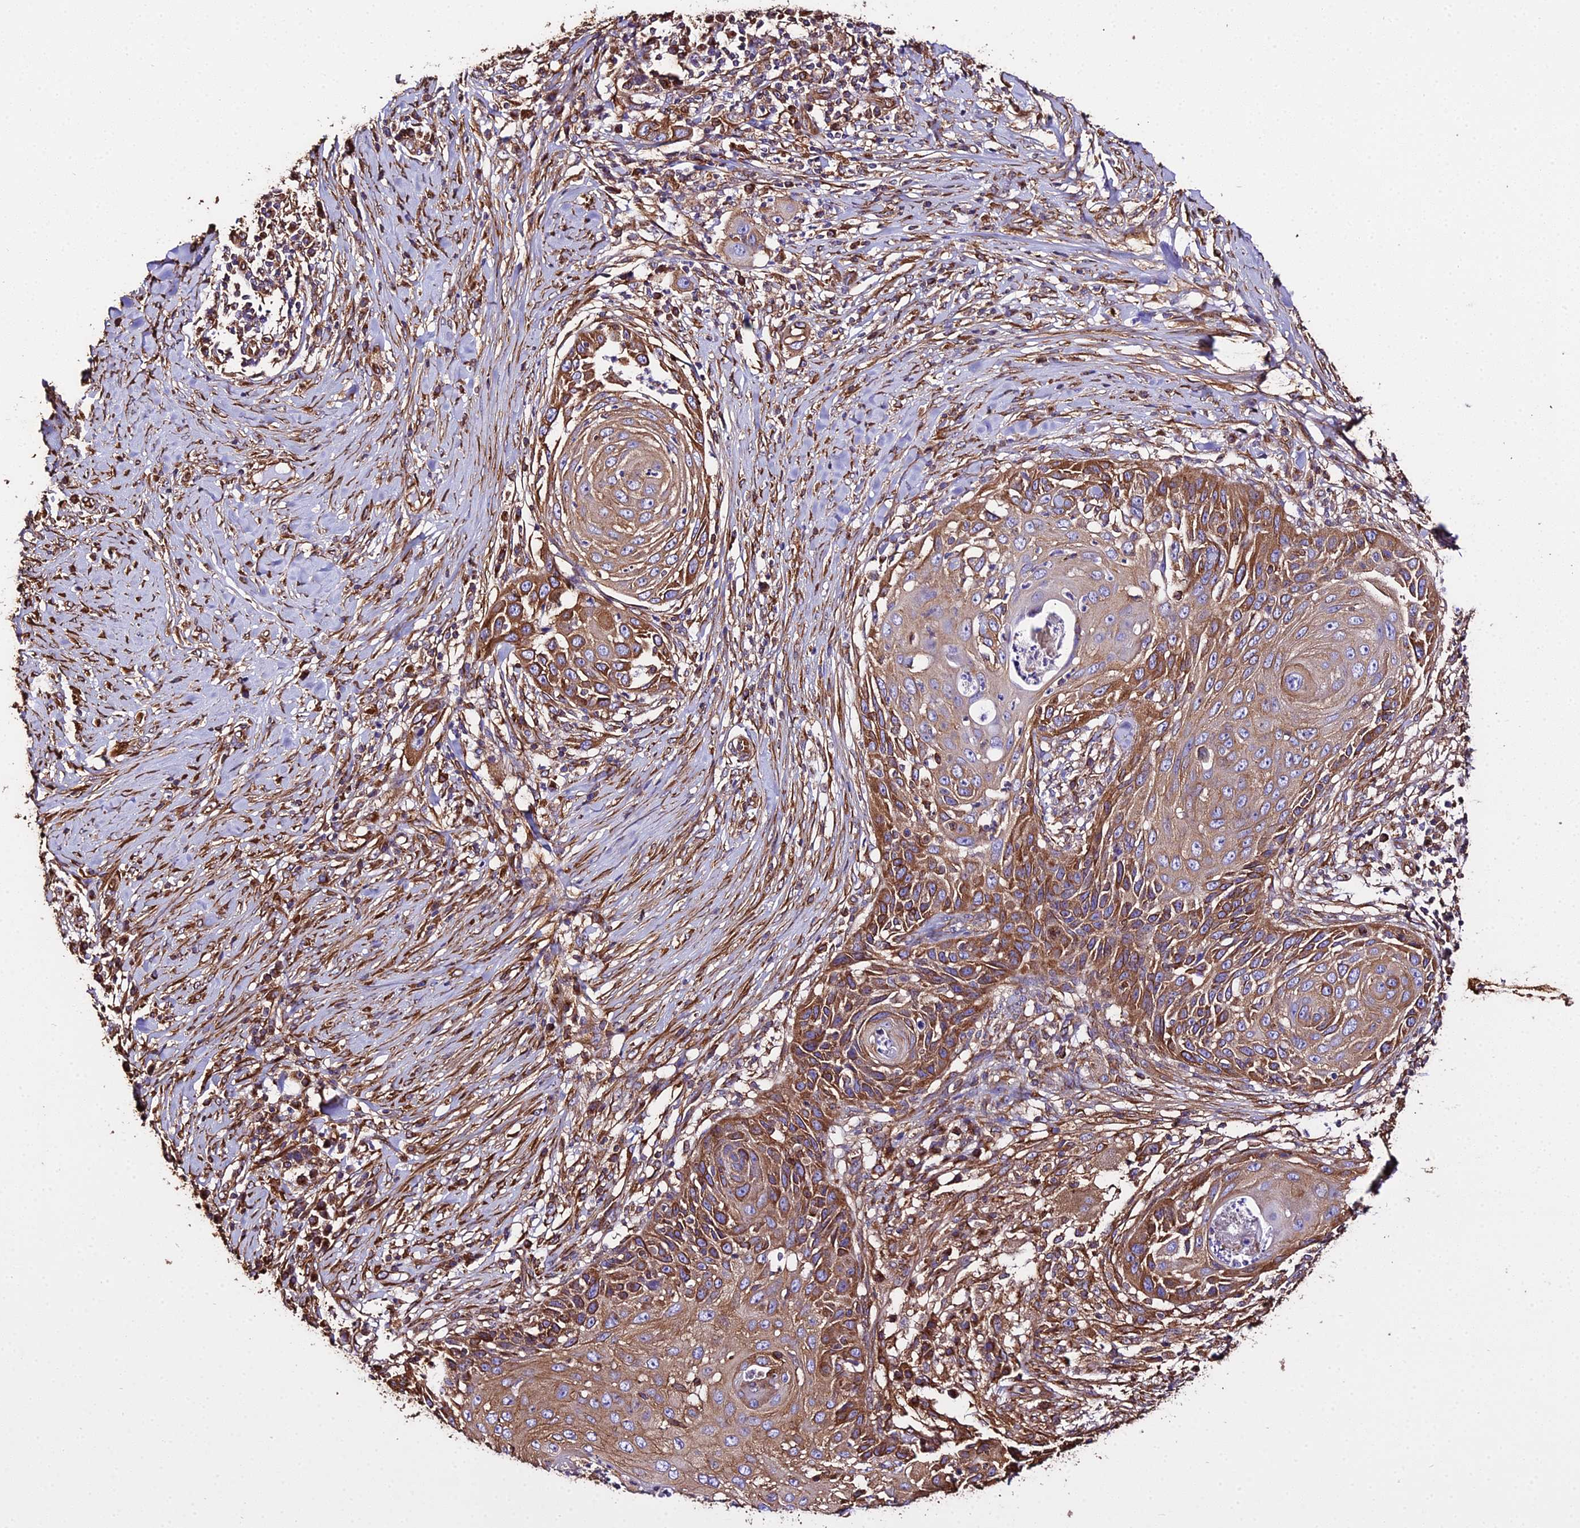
{"staining": {"intensity": "moderate", "quantity": ">75%", "location": "cytoplasmic/membranous"}, "tissue": "skin cancer", "cell_type": "Tumor cells", "image_type": "cancer", "snomed": [{"axis": "morphology", "description": "Squamous cell carcinoma, NOS"}, {"axis": "topography", "description": "Skin"}], "caption": "Protein analysis of skin squamous cell carcinoma tissue exhibits moderate cytoplasmic/membranous expression in about >75% of tumor cells. The staining is performed using DAB brown chromogen to label protein expression. The nuclei are counter-stained blue using hematoxylin.", "gene": "TUBA3D", "patient": {"sex": "female", "age": 44}}